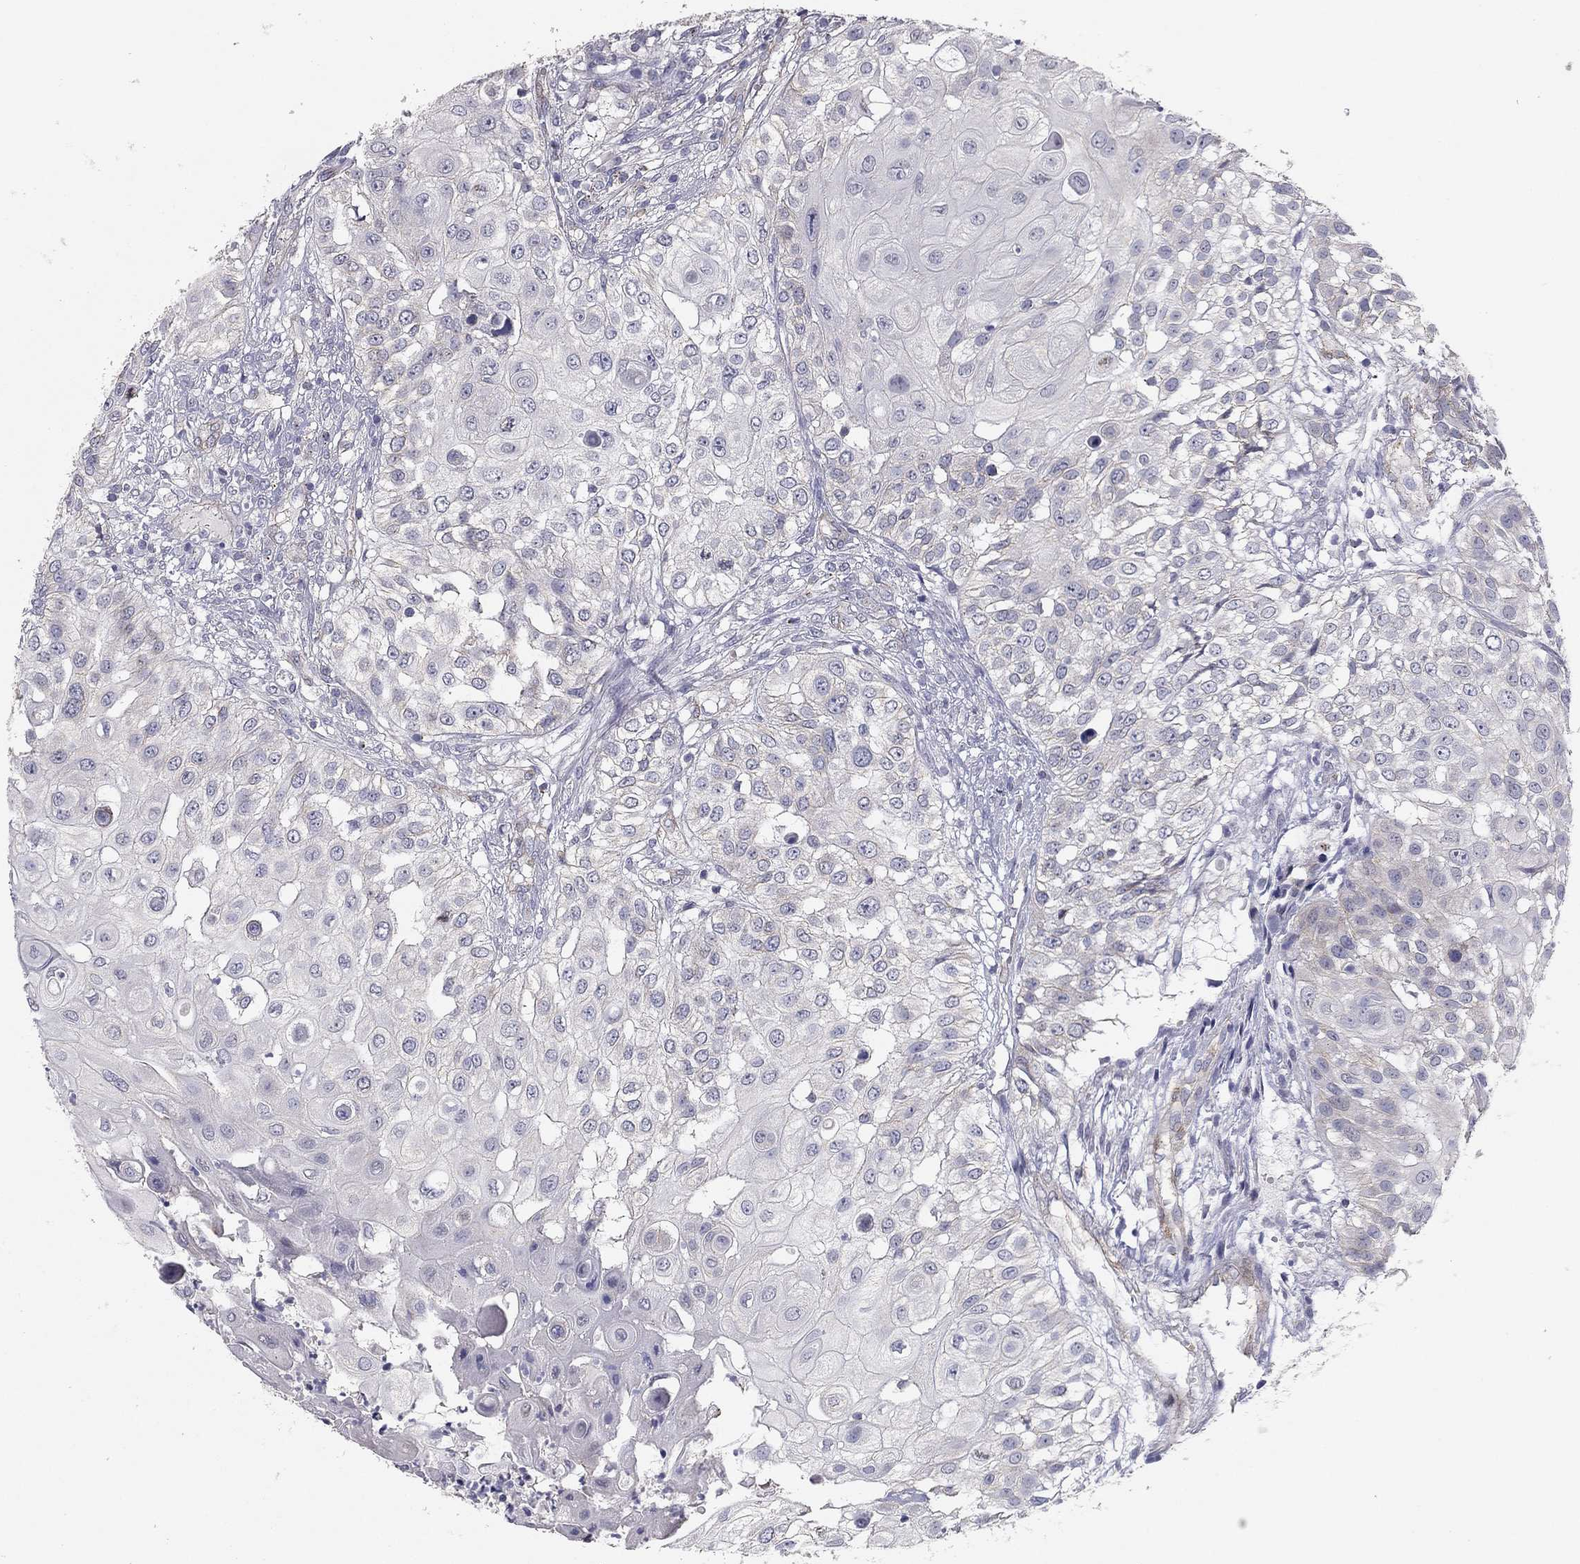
{"staining": {"intensity": "weak", "quantity": "<25%", "location": "cytoplasmic/membranous"}, "tissue": "urothelial cancer", "cell_type": "Tumor cells", "image_type": "cancer", "snomed": [{"axis": "morphology", "description": "Urothelial carcinoma, High grade"}, {"axis": "topography", "description": "Urinary bladder"}], "caption": "This is an immunohistochemistry image of high-grade urothelial carcinoma. There is no expression in tumor cells.", "gene": "SEPTIN3", "patient": {"sex": "female", "age": 79}}